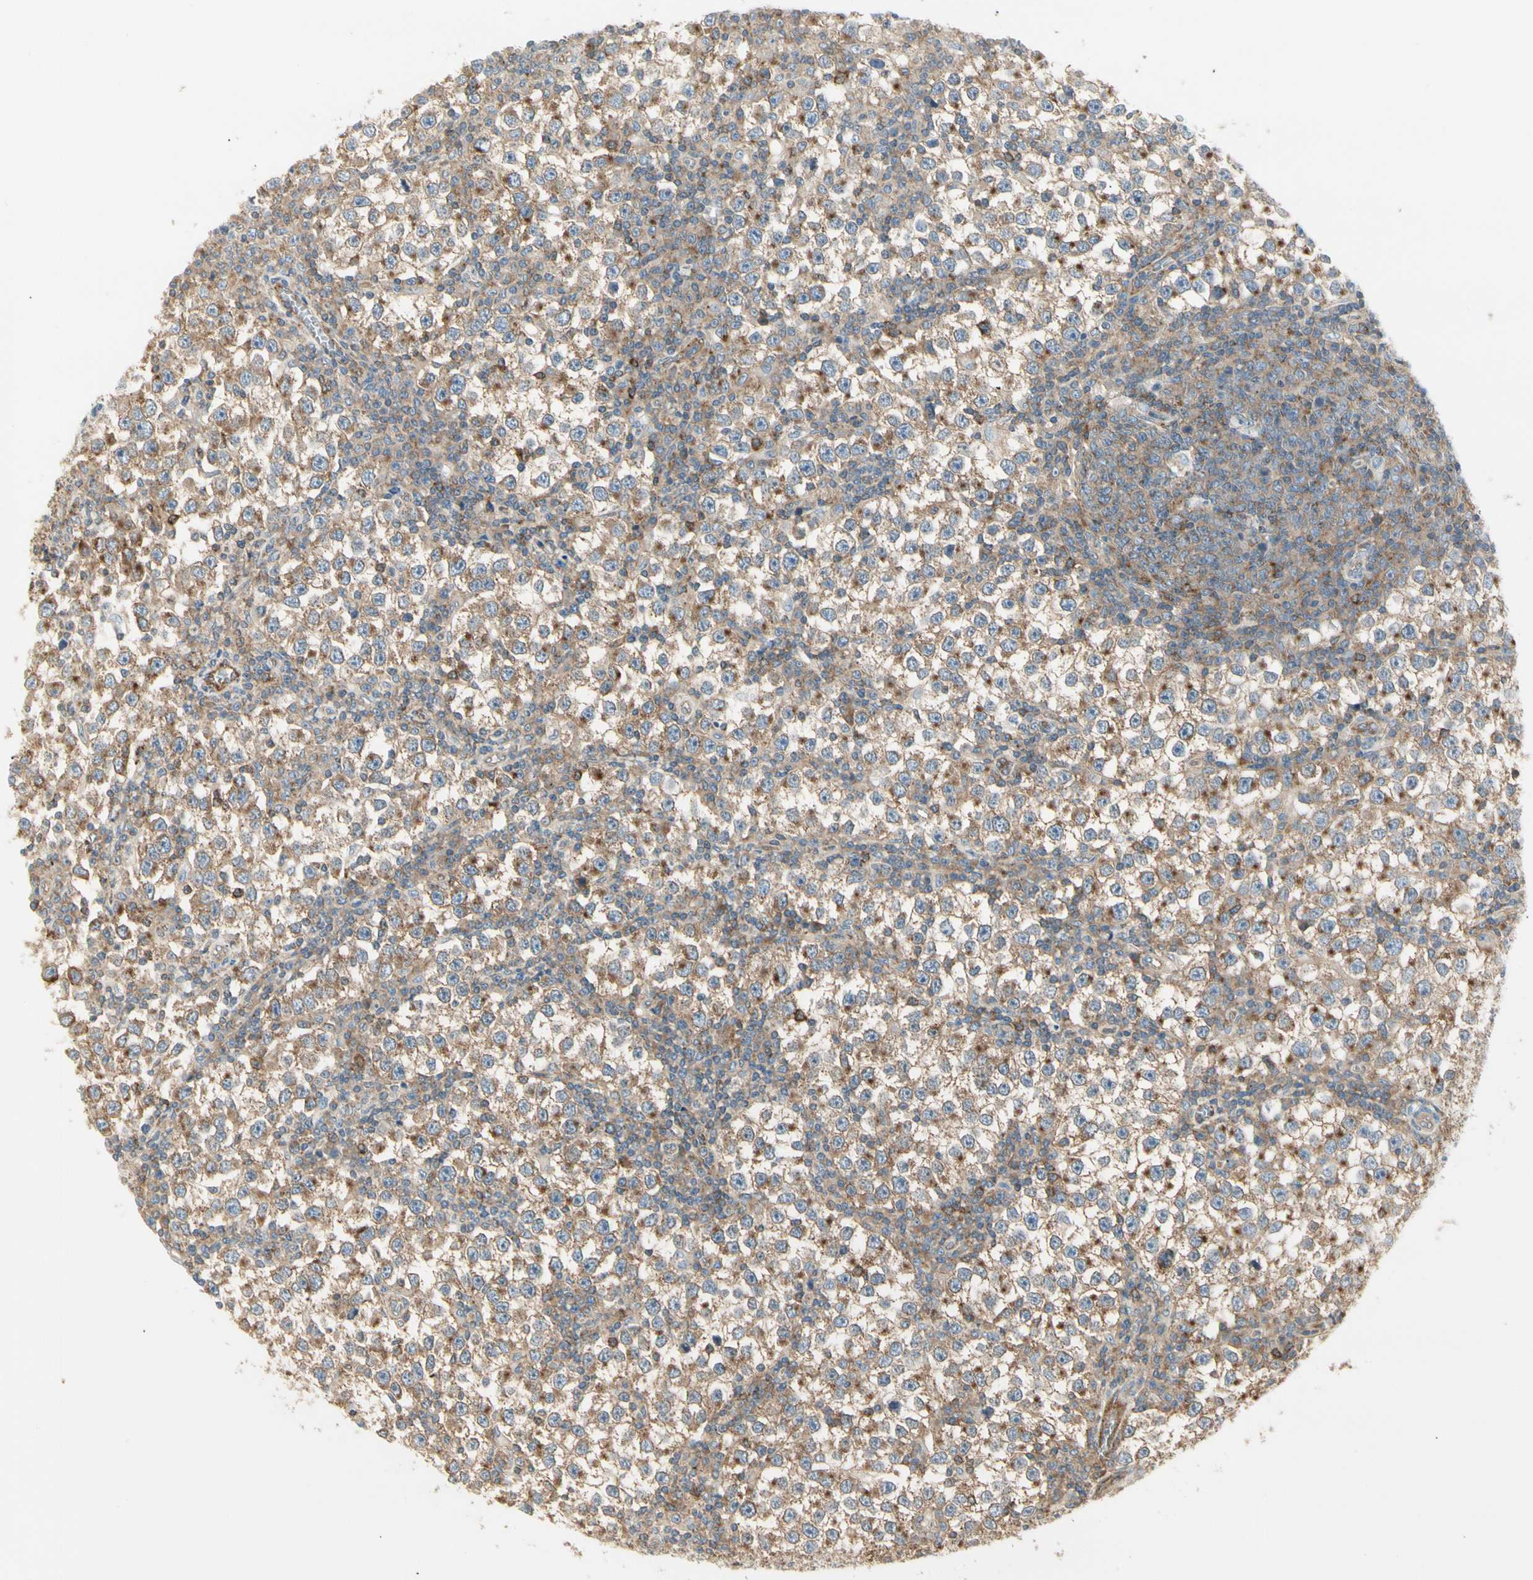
{"staining": {"intensity": "moderate", "quantity": ">75%", "location": "cytoplasmic/membranous"}, "tissue": "testis cancer", "cell_type": "Tumor cells", "image_type": "cancer", "snomed": [{"axis": "morphology", "description": "Seminoma, NOS"}, {"axis": "topography", "description": "Testis"}], "caption": "A medium amount of moderate cytoplasmic/membranous staining is appreciated in about >75% of tumor cells in testis seminoma tissue.", "gene": "AGFG1", "patient": {"sex": "male", "age": 65}}